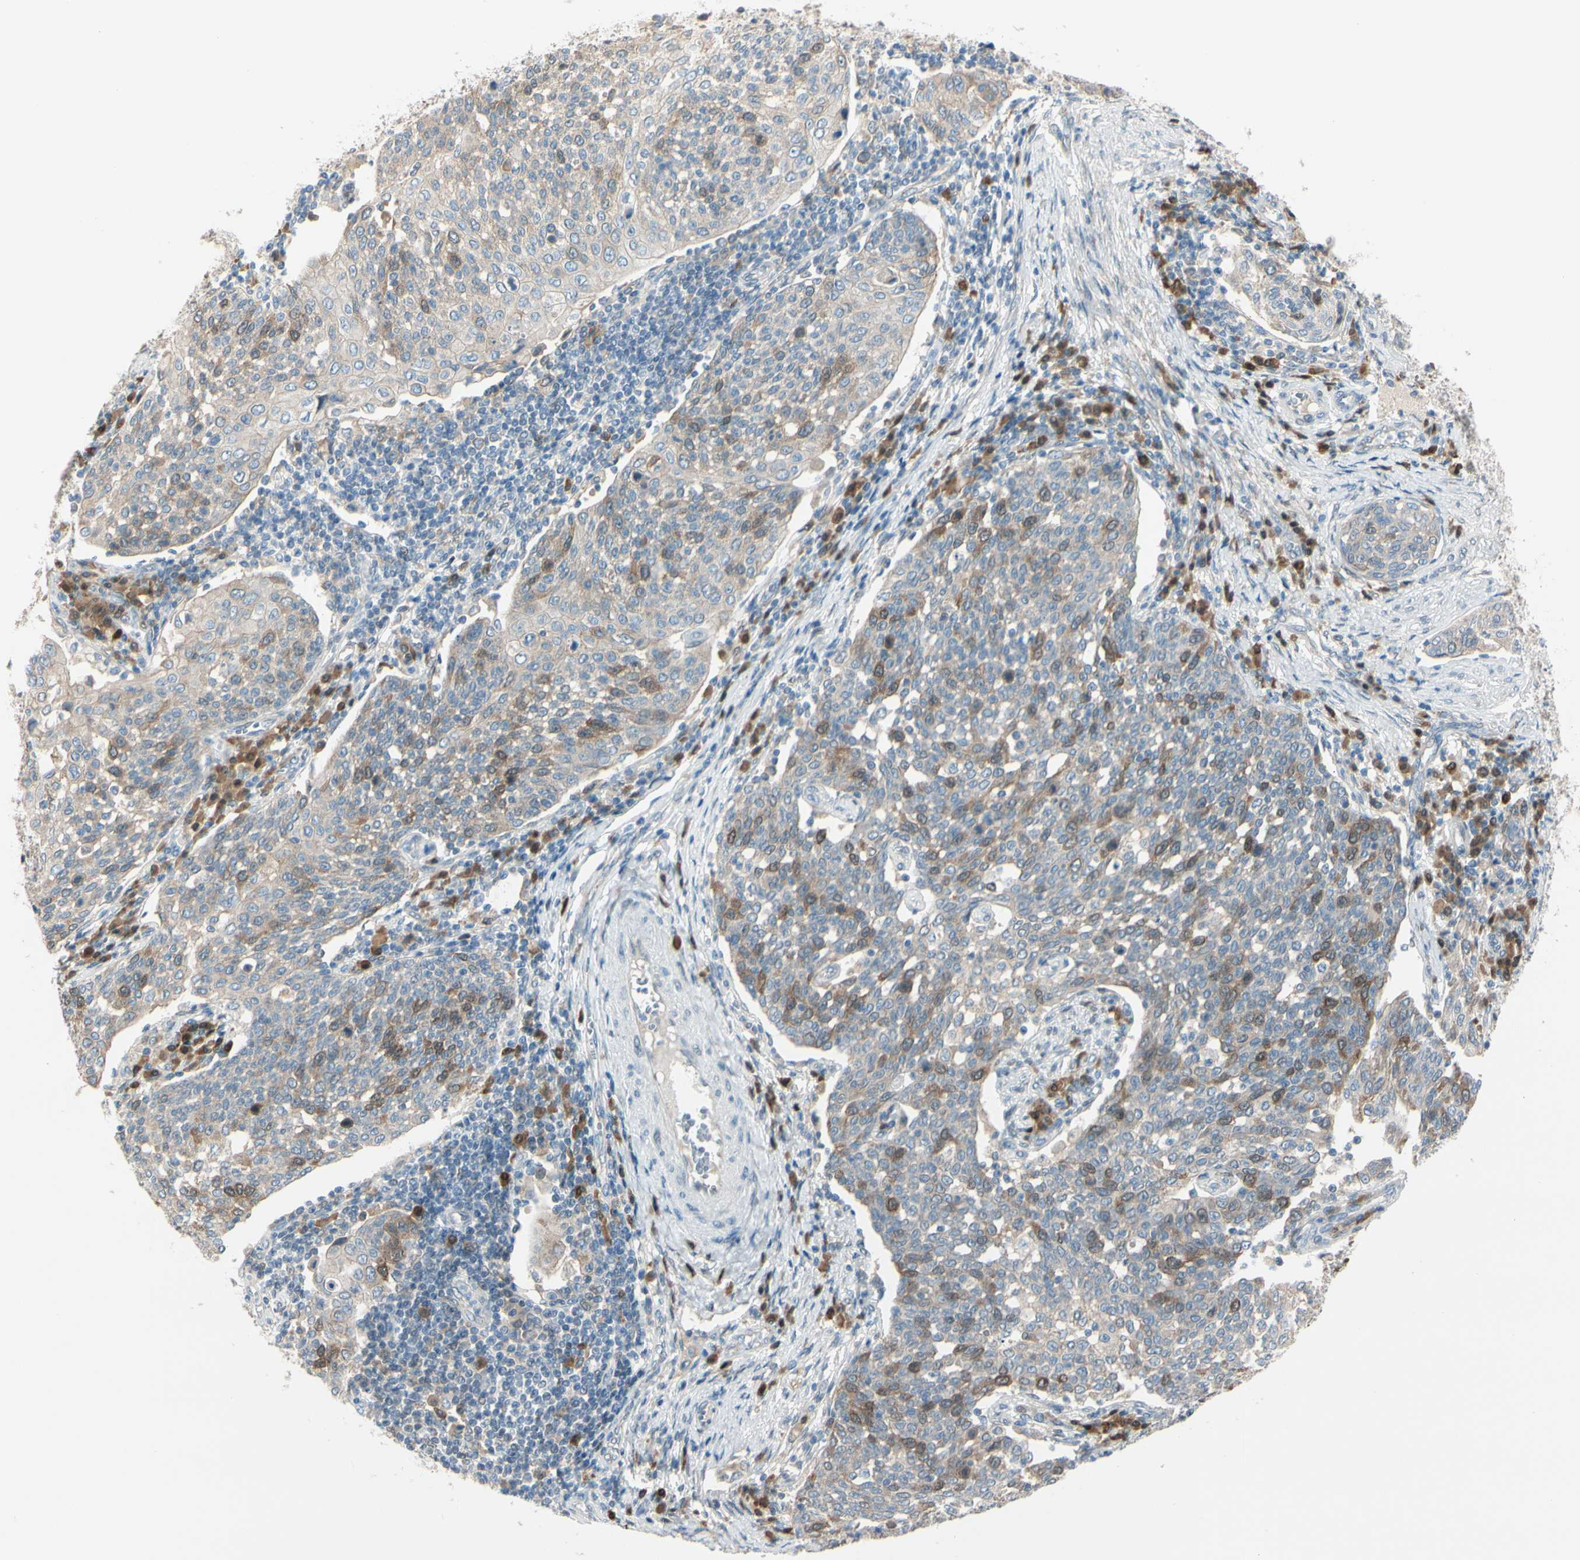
{"staining": {"intensity": "moderate", "quantity": "<25%", "location": "cytoplasmic/membranous"}, "tissue": "cervical cancer", "cell_type": "Tumor cells", "image_type": "cancer", "snomed": [{"axis": "morphology", "description": "Squamous cell carcinoma, NOS"}, {"axis": "topography", "description": "Cervix"}], "caption": "Protein staining demonstrates moderate cytoplasmic/membranous positivity in about <25% of tumor cells in cervical squamous cell carcinoma. Using DAB (3,3'-diaminobenzidine) (brown) and hematoxylin (blue) stains, captured at high magnification using brightfield microscopy.", "gene": "PTTG1", "patient": {"sex": "female", "age": 34}}